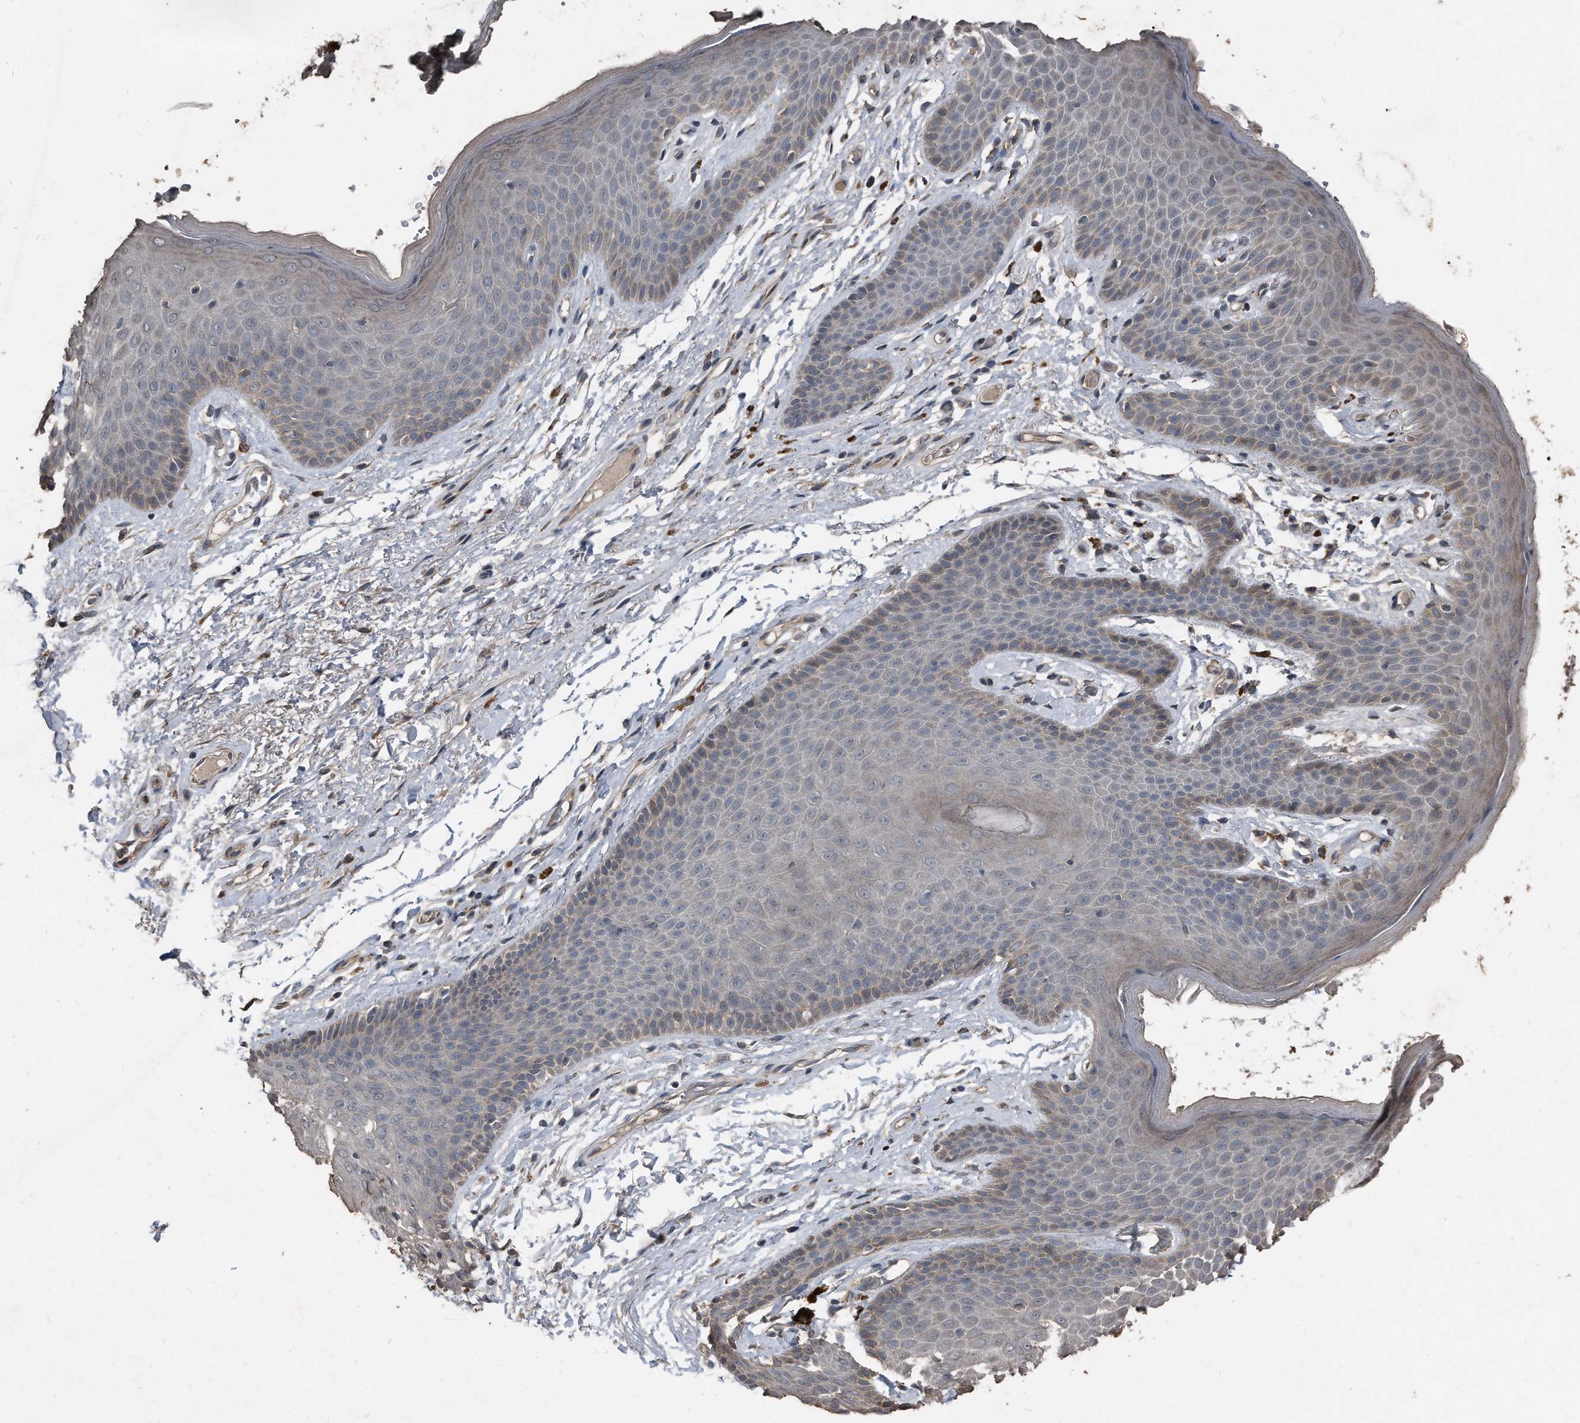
{"staining": {"intensity": "moderate", "quantity": "<25%", "location": "cytoplasmic/membranous"}, "tissue": "skin", "cell_type": "Epidermal cells", "image_type": "normal", "snomed": [{"axis": "morphology", "description": "Normal tissue, NOS"}, {"axis": "topography", "description": "Anal"}], "caption": "Protein positivity by immunohistochemistry shows moderate cytoplasmic/membranous expression in about <25% of epidermal cells in benign skin. Nuclei are stained in blue.", "gene": "ANKRD10", "patient": {"sex": "male", "age": 74}}